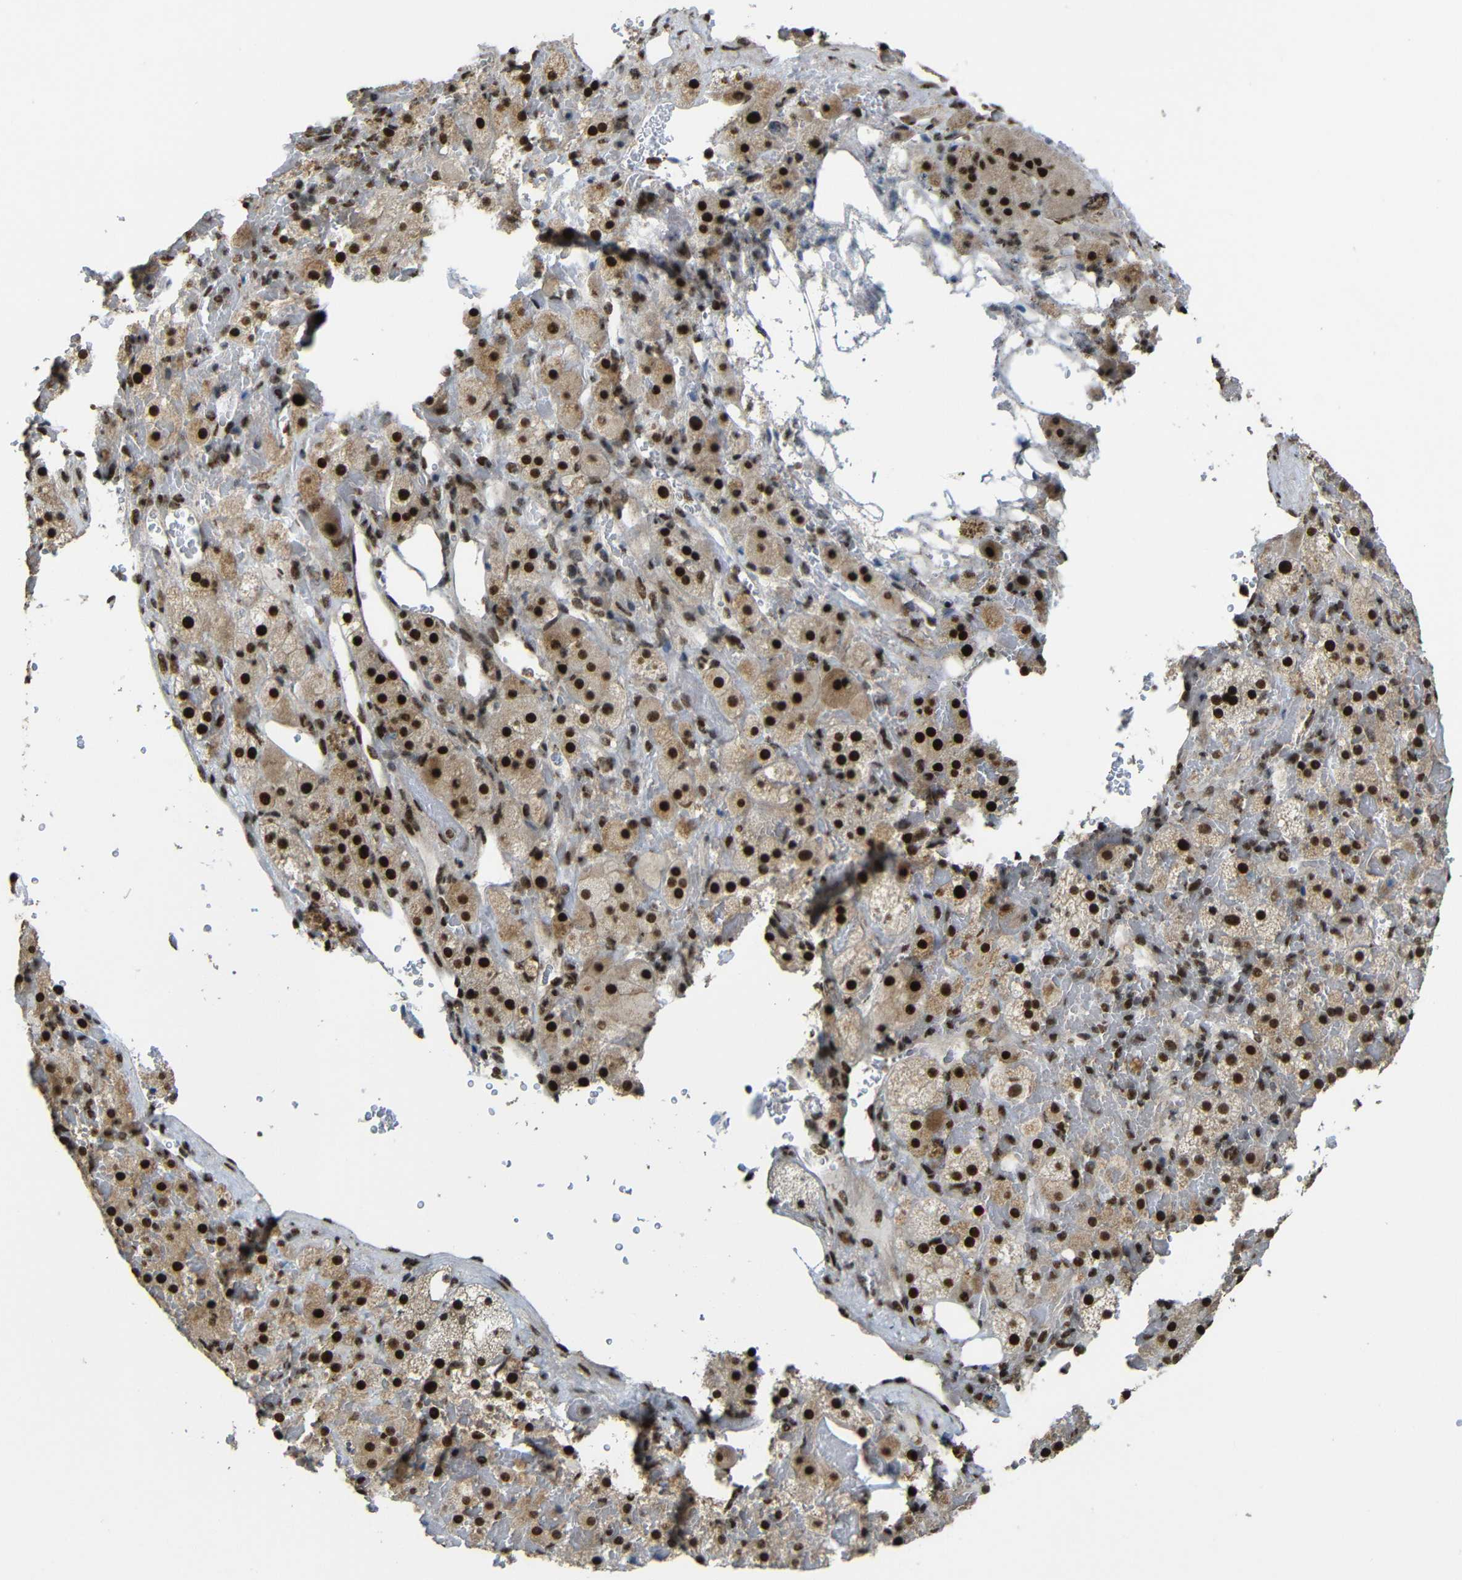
{"staining": {"intensity": "strong", "quantity": ">75%", "location": "cytoplasmic/membranous,nuclear"}, "tissue": "adrenal gland", "cell_type": "Glandular cells", "image_type": "normal", "snomed": [{"axis": "morphology", "description": "Normal tissue, NOS"}, {"axis": "topography", "description": "Adrenal gland"}], "caption": "Immunohistochemical staining of benign human adrenal gland demonstrates high levels of strong cytoplasmic/membranous,nuclear positivity in approximately >75% of glandular cells.", "gene": "TCF7L2", "patient": {"sex": "female", "age": 59}}